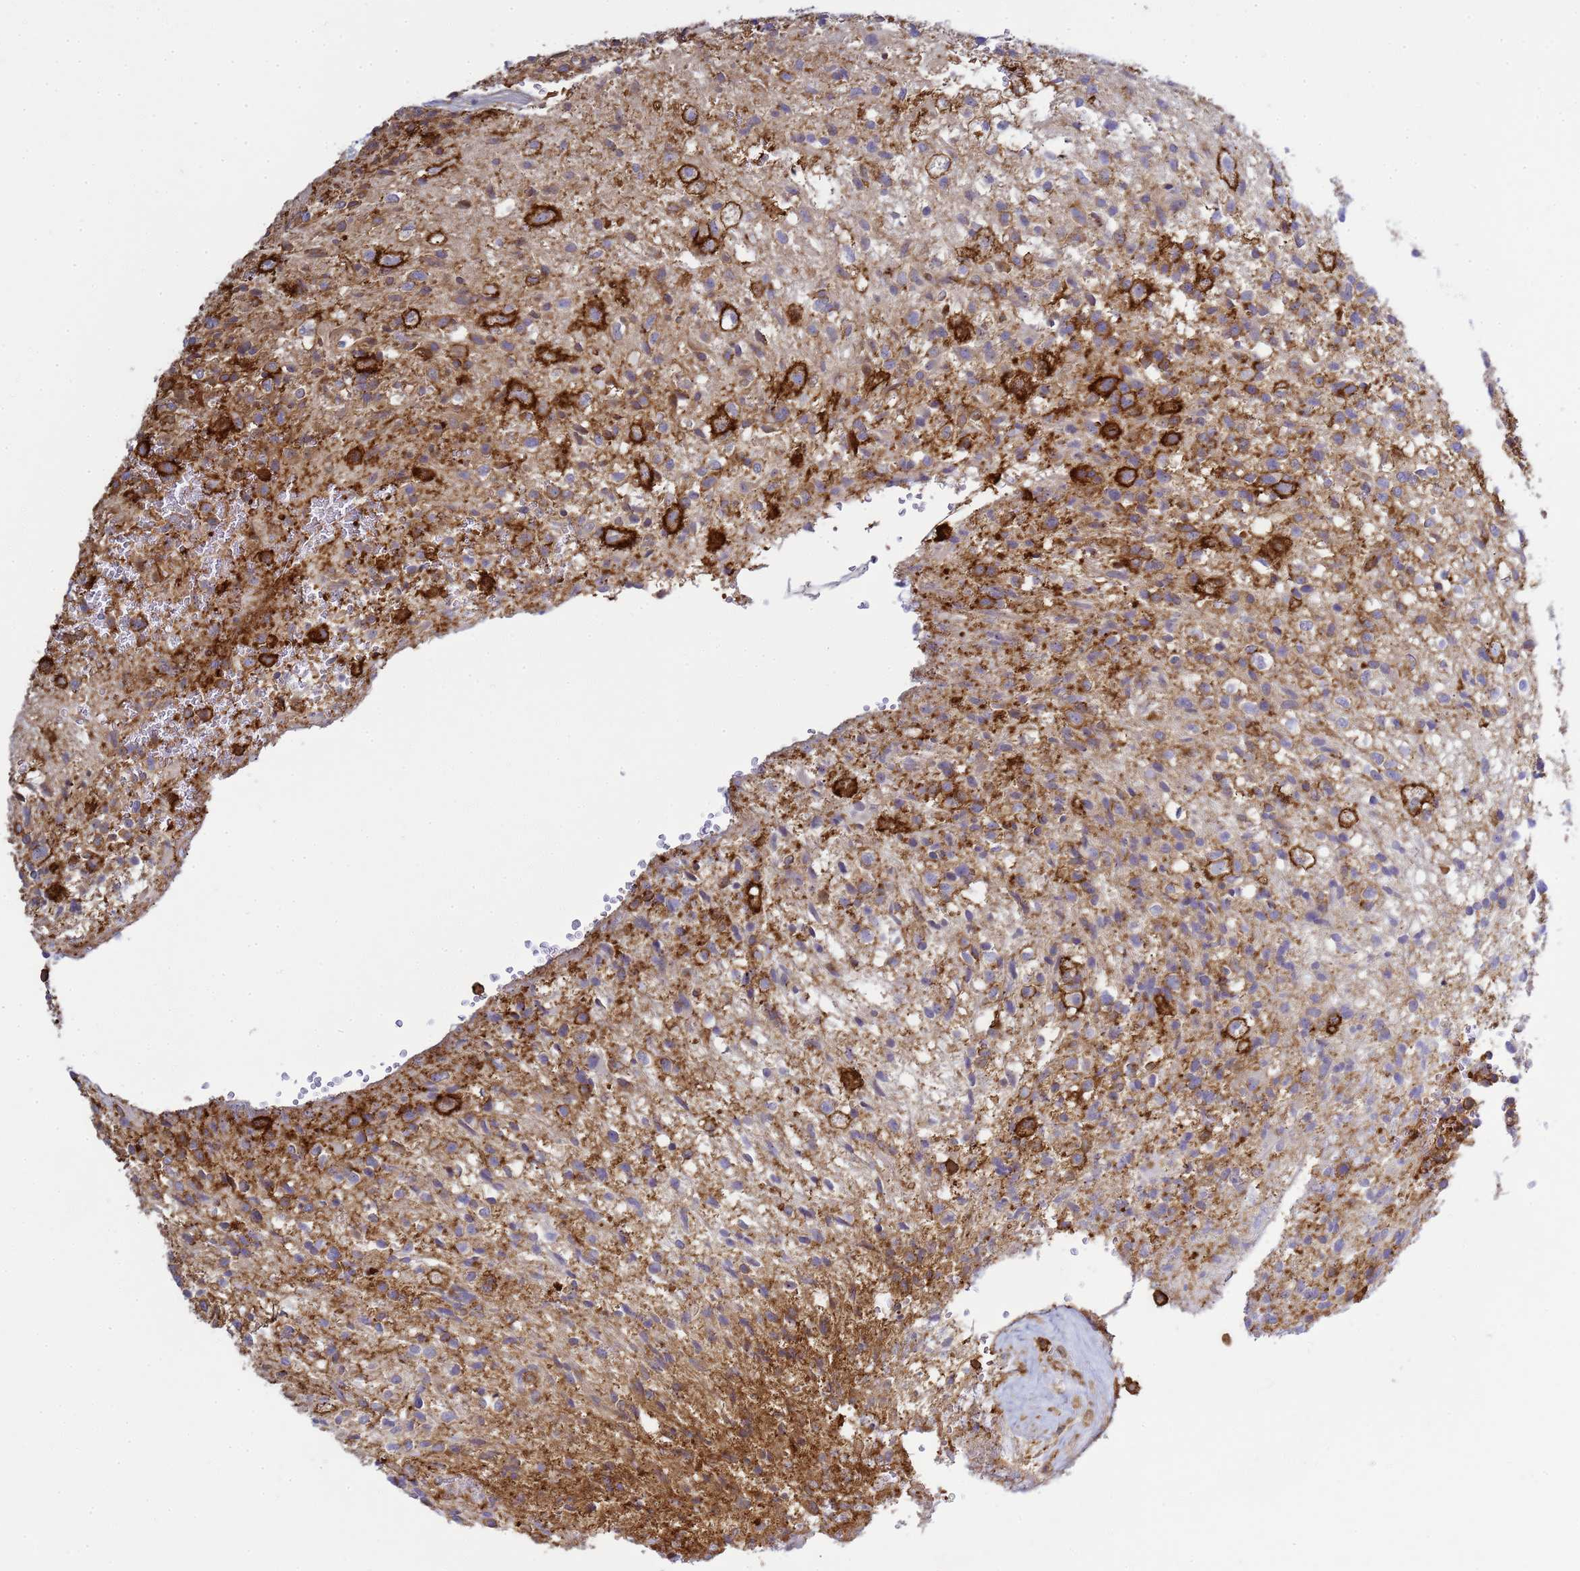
{"staining": {"intensity": "moderate", "quantity": "<25%", "location": "cytoplasmic/membranous"}, "tissue": "glioma", "cell_type": "Tumor cells", "image_type": "cancer", "snomed": [{"axis": "morphology", "description": "Glioma, malignant, High grade"}, {"axis": "topography", "description": "Brain"}], "caption": "Immunohistochemistry (IHC) (DAB (3,3'-diaminobenzidine)) staining of glioma shows moderate cytoplasmic/membranous protein expression in approximately <25% of tumor cells.", "gene": "ZBTB8OS", "patient": {"sex": "male", "age": 56}}